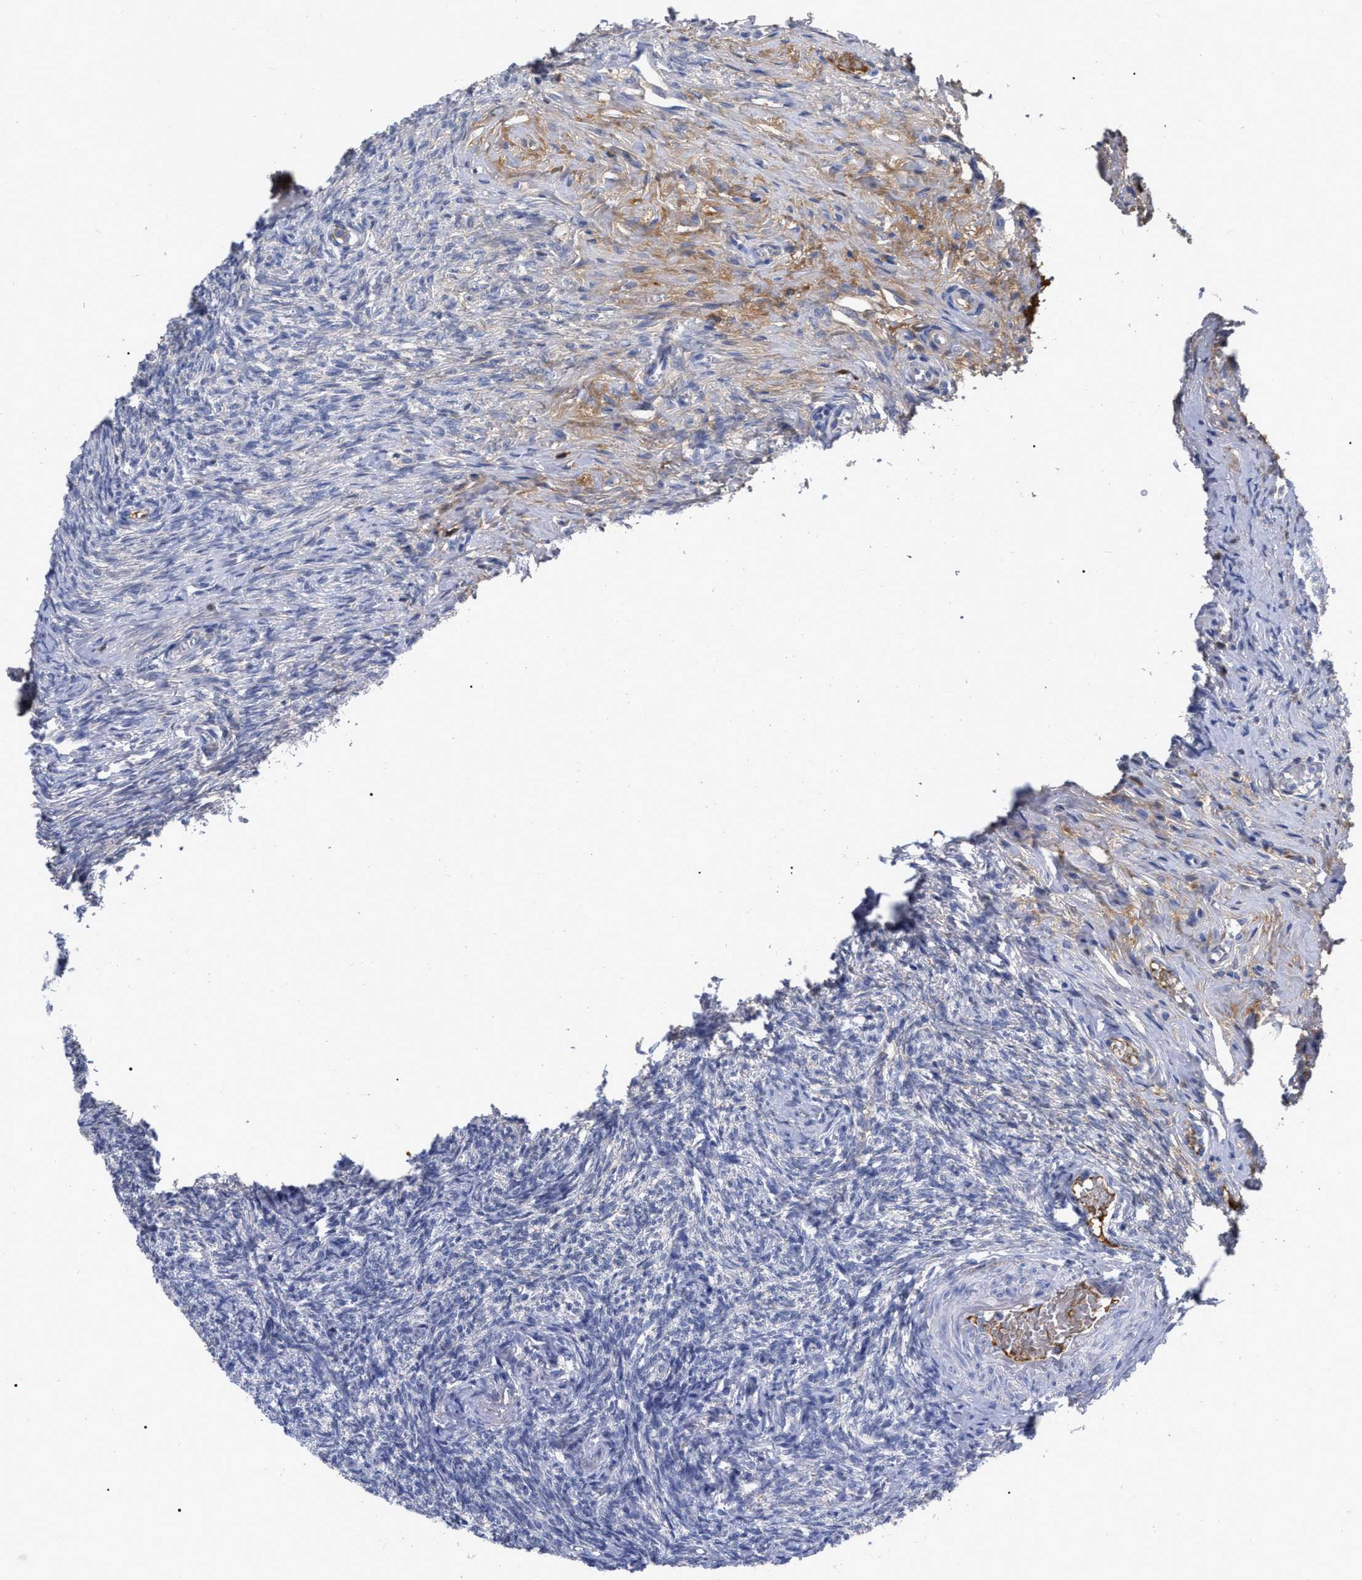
{"staining": {"intensity": "weak", "quantity": "25%-75%", "location": "cytoplasmic/membranous"}, "tissue": "ovary", "cell_type": "Ovarian stroma cells", "image_type": "normal", "snomed": [{"axis": "morphology", "description": "Normal tissue, NOS"}, {"axis": "topography", "description": "Ovary"}], "caption": "Immunohistochemistry (IHC) (DAB (3,3'-diaminobenzidine)) staining of normal human ovary shows weak cytoplasmic/membranous protein staining in approximately 25%-75% of ovarian stroma cells.", "gene": "IGHV5", "patient": {"sex": "female", "age": 41}}